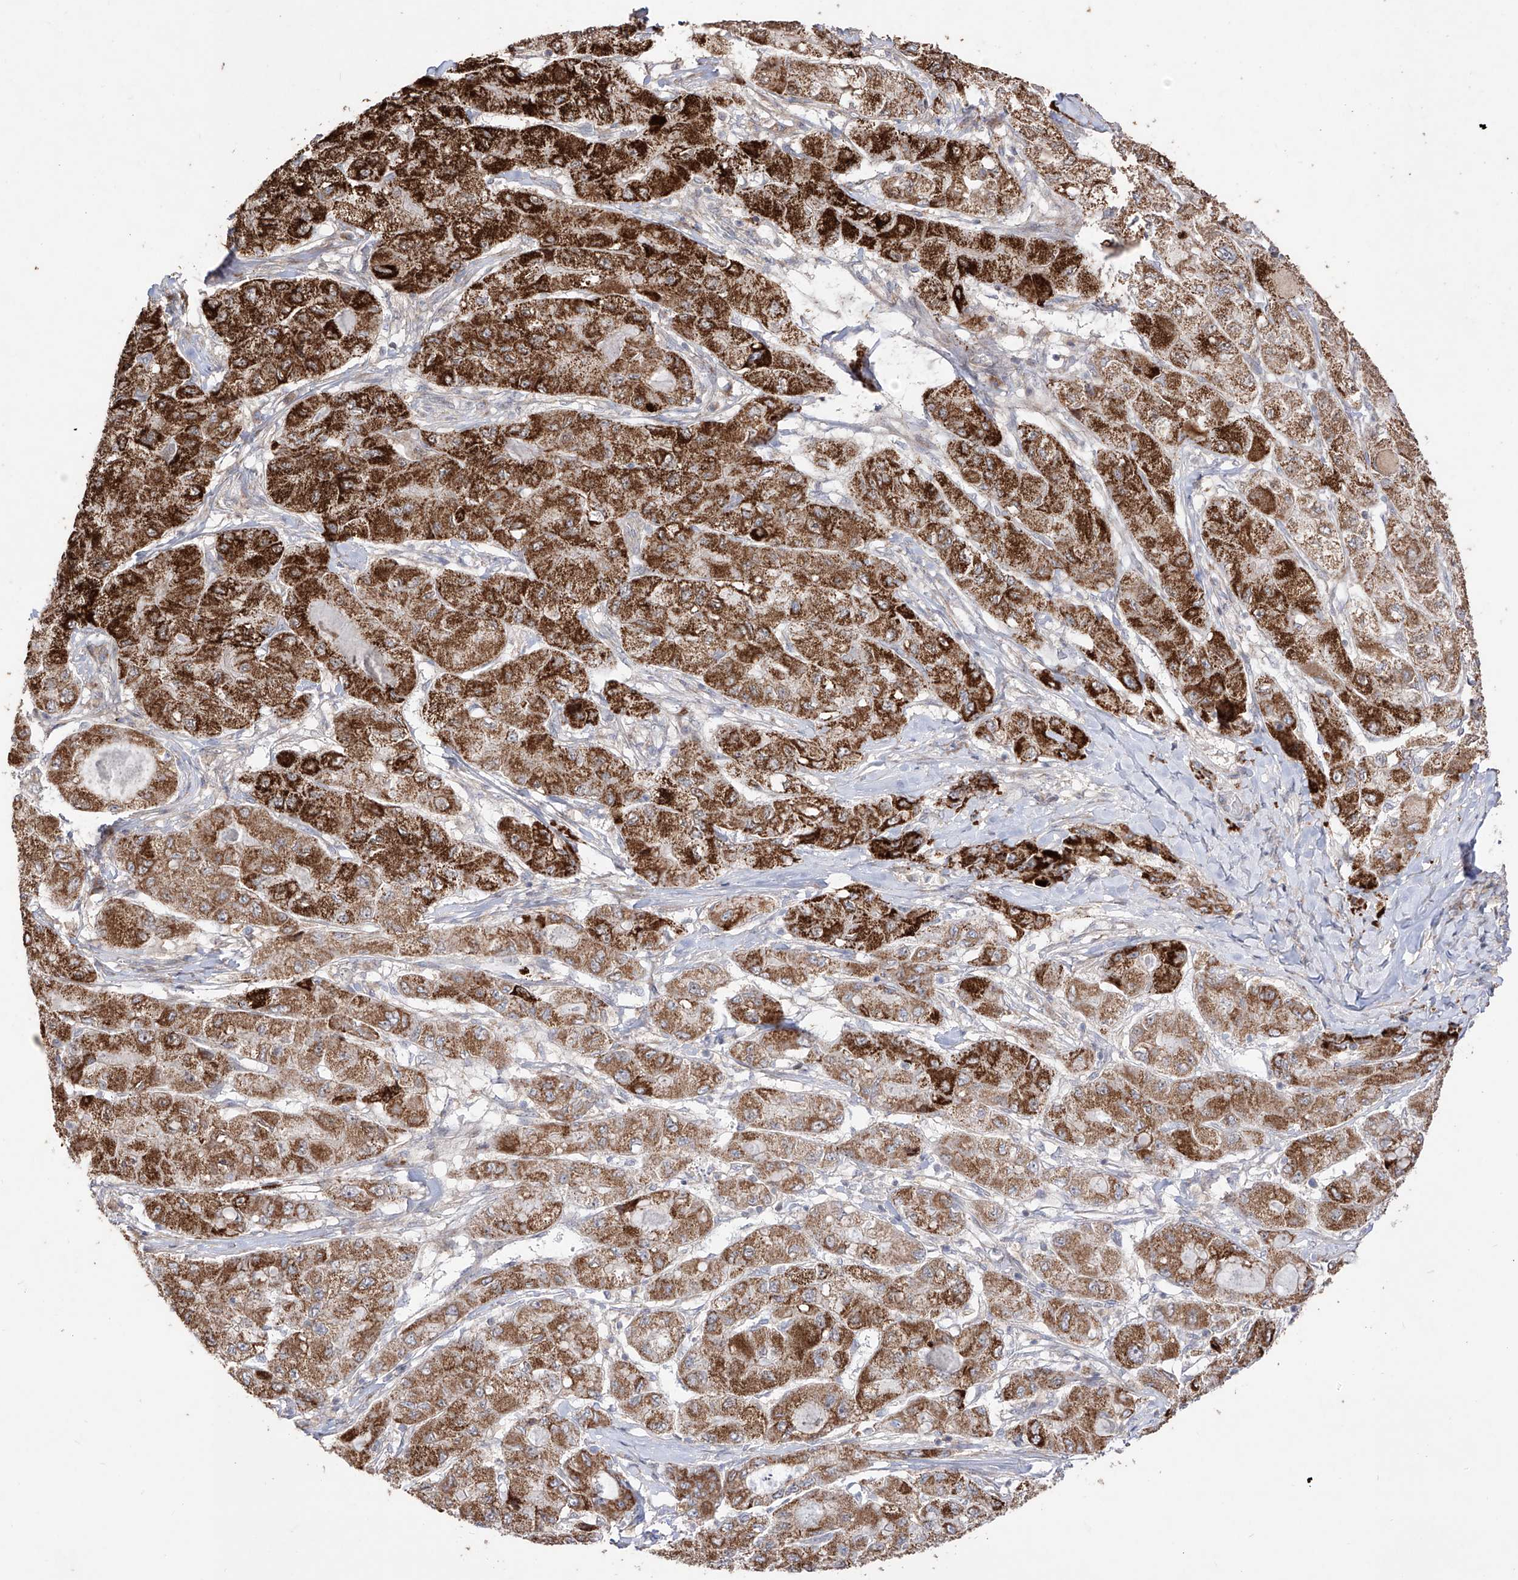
{"staining": {"intensity": "strong", "quantity": ">75%", "location": "cytoplasmic/membranous"}, "tissue": "liver cancer", "cell_type": "Tumor cells", "image_type": "cancer", "snomed": [{"axis": "morphology", "description": "Carcinoma, Hepatocellular, NOS"}, {"axis": "topography", "description": "Liver"}], "caption": "Human liver hepatocellular carcinoma stained for a protein (brown) displays strong cytoplasmic/membranous positive positivity in approximately >75% of tumor cells.", "gene": "YKT6", "patient": {"sex": "male", "age": 80}}